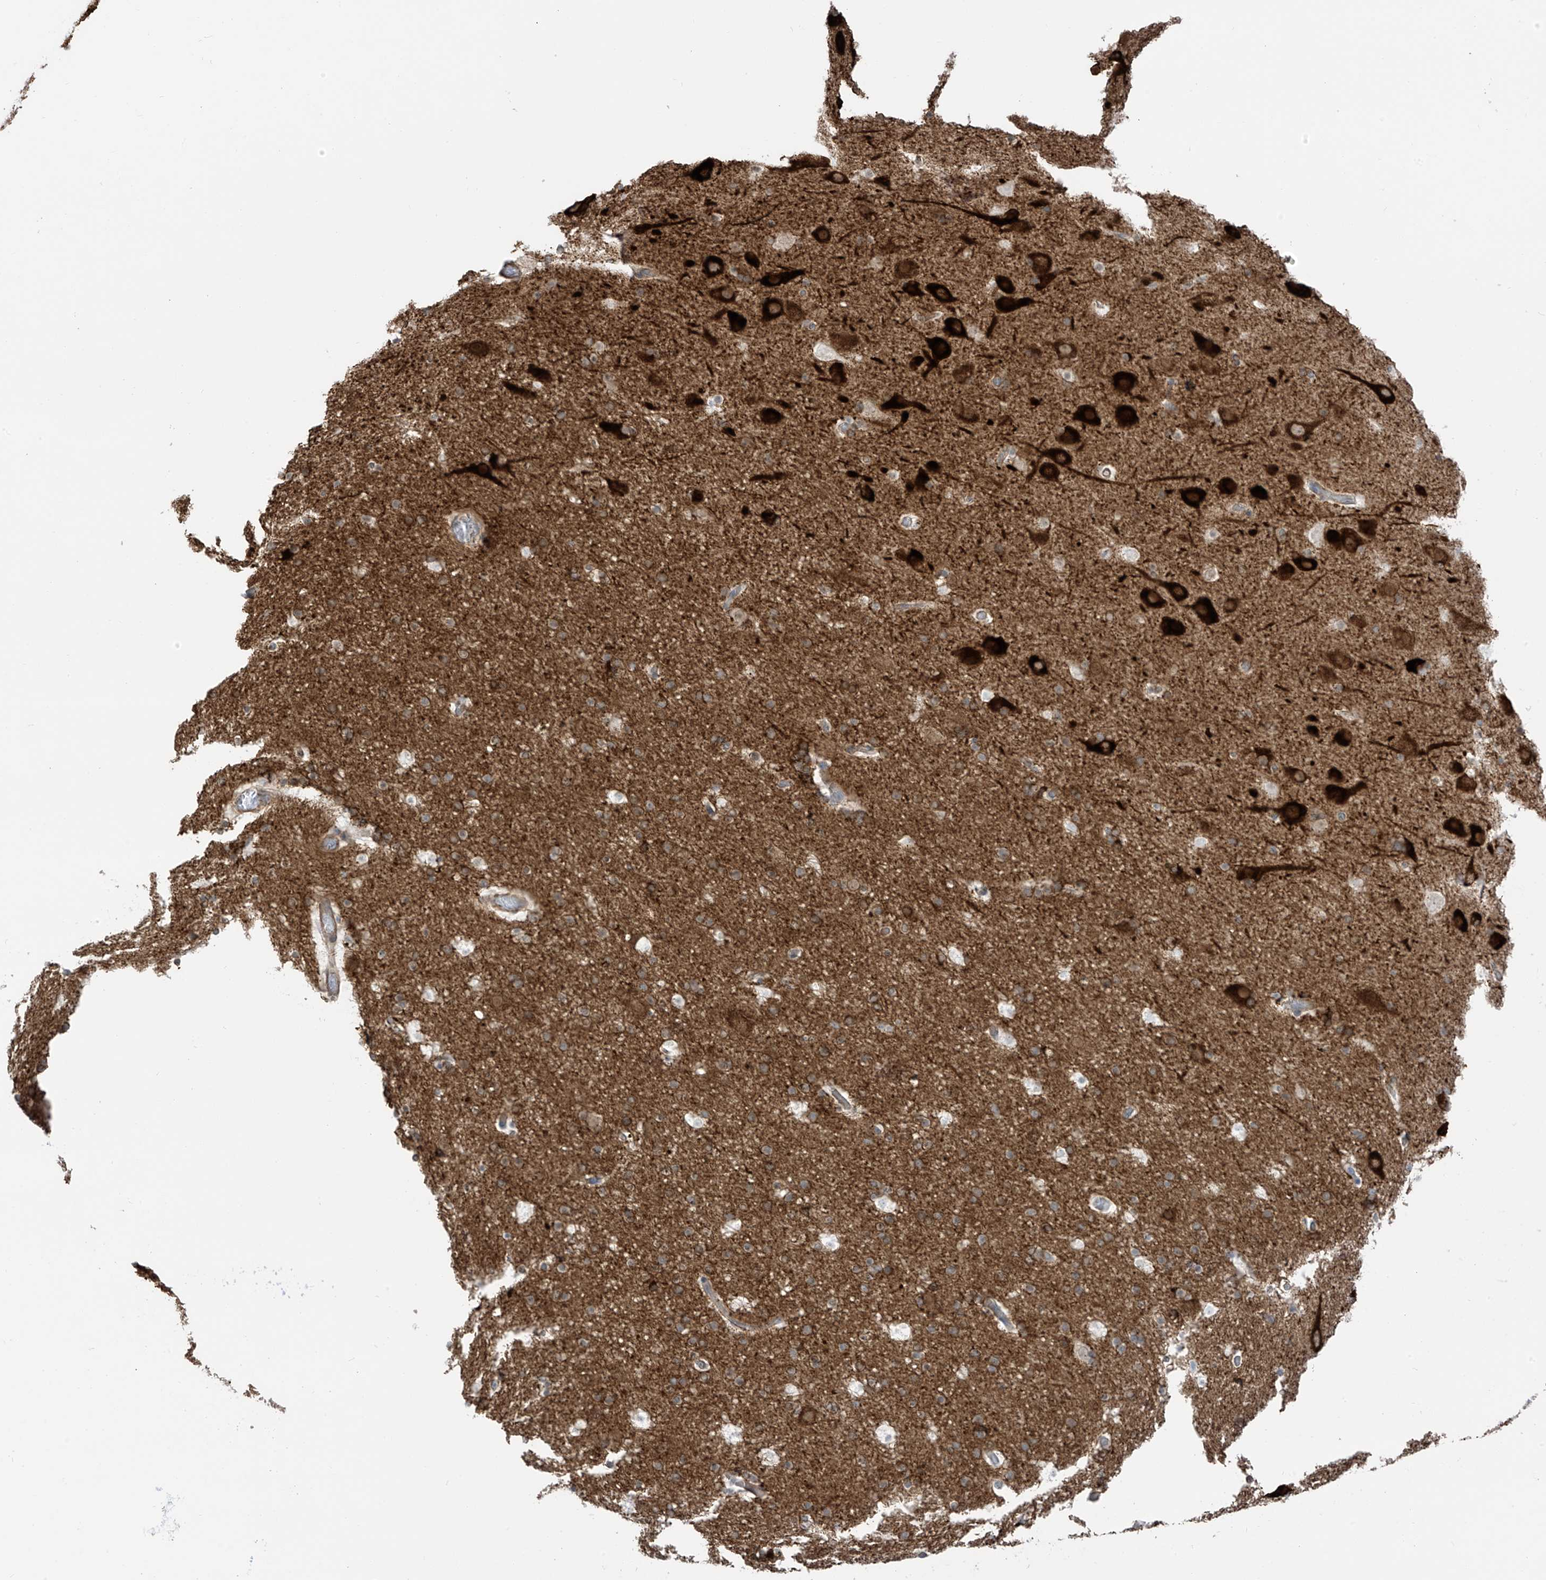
{"staining": {"intensity": "moderate", "quantity": "25%-75%", "location": "cytoplasmic/membranous"}, "tissue": "cerebral cortex", "cell_type": "Endothelial cells", "image_type": "normal", "snomed": [{"axis": "morphology", "description": "Normal tissue, NOS"}, {"axis": "topography", "description": "Cerebral cortex"}], "caption": "This image exhibits IHC staining of unremarkable cerebral cortex, with medium moderate cytoplasmic/membranous positivity in approximately 25%-75% of endothelial cells.", "gene": "HS6ST2", "patient": {"sex": "male", "age": 57}}